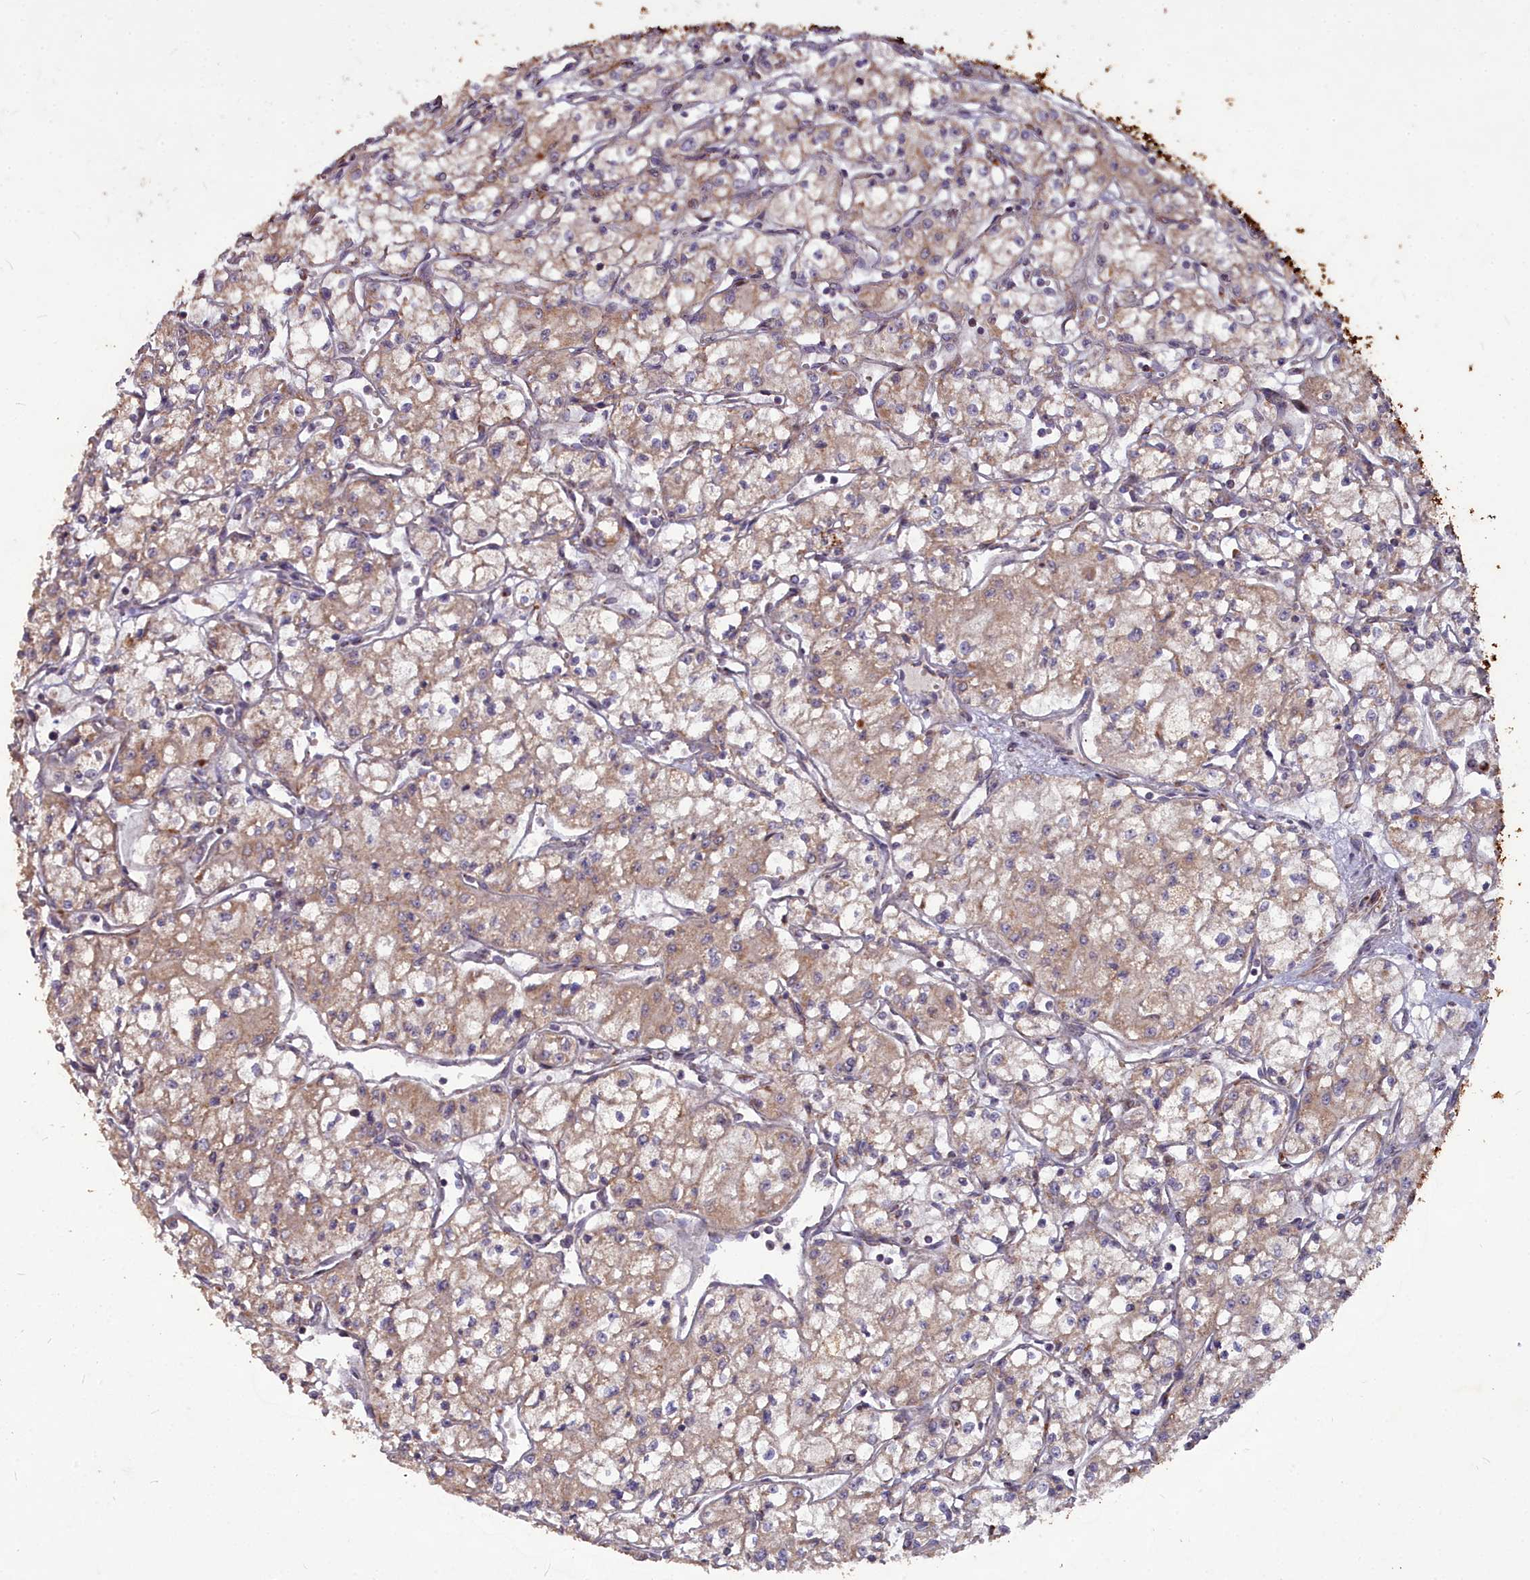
{"staining": {"intensity": "weak", "quantity": ">75%", "location": "cytoplasmic/membranous"}, "tissue": "renal cancer", "cell_type": "Tumor cells", "image_type": "cancer", "snomed": [{"axis": "morphology", "description": "Adenocarcinoma, NOS"}, {"axis": "topography", "description": "Kidney"}], "caption": "Immunohistochemistry of human renal cancer shows low levels of weak cytoplasmic/membranous positivity in about >75% of tumor cells.", "gene": "COX11", "patient": {"sex": "male", "age": 59}}